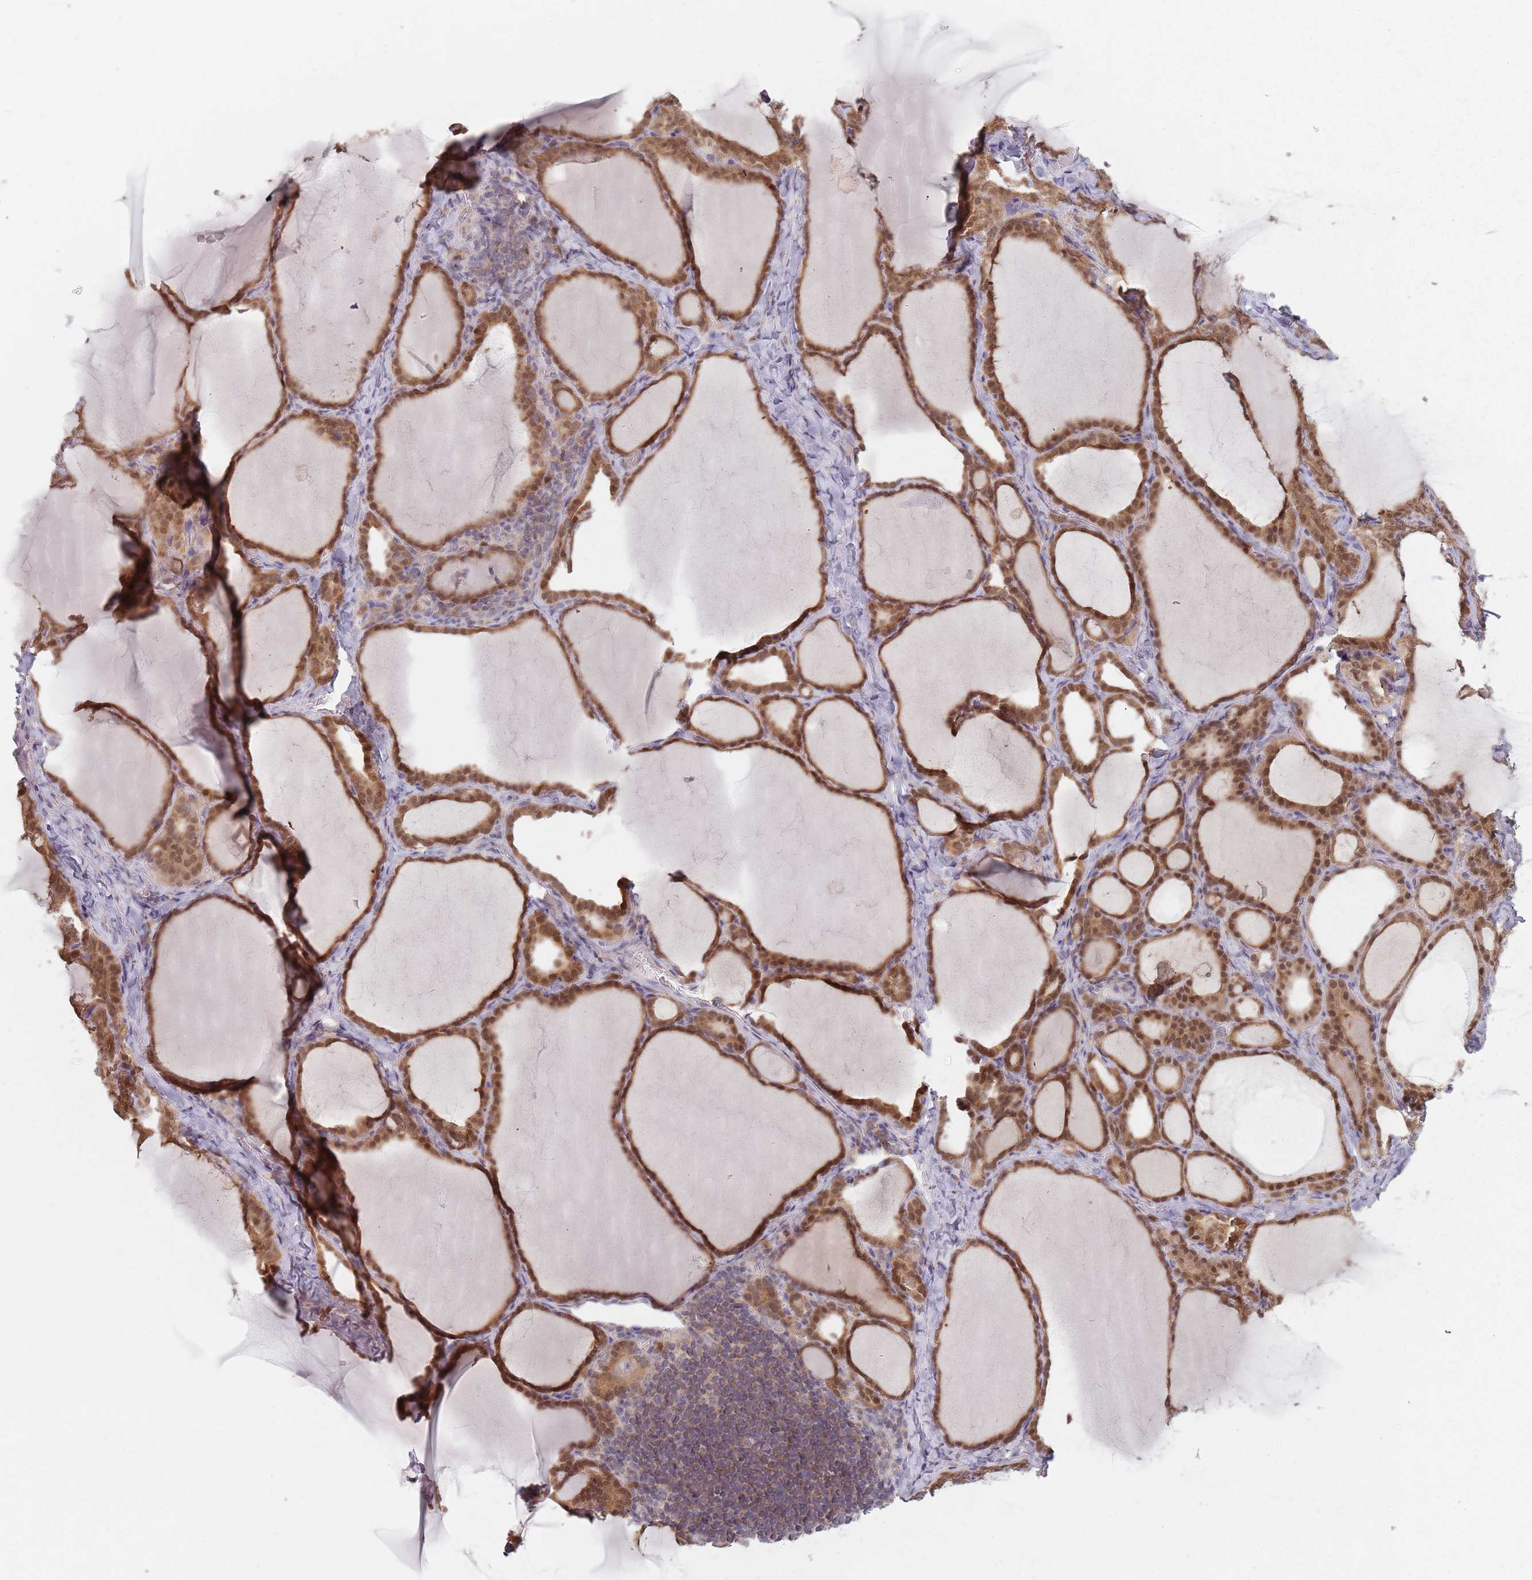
{"staining": {"intensity": "strong", "quantity": ">75%", "location": "cytoplasmic/membranous,nuclear"}, "tissue": "thyroid gland", "cell_type": "Glandular cells", "image_type": "normal", "snomed": [{"axis": "morphology", "description": "Normal tissue, NOS"}, {"axis": "topography", "description": "Thyroid gland"}], "caption": "IHC image of benign thyroid gland: human thyroid gland stained using immunohistochemistry (IHC) demonstrates high levels of strong protein expression localized specifically in the cytoplasmic/membranous,nuclear of glandular cells, appearing as a cytoplasmic/membranous,nuclear brown color.", "gene": "NAXE", "patient": {"sex": "female", "age": 39}}